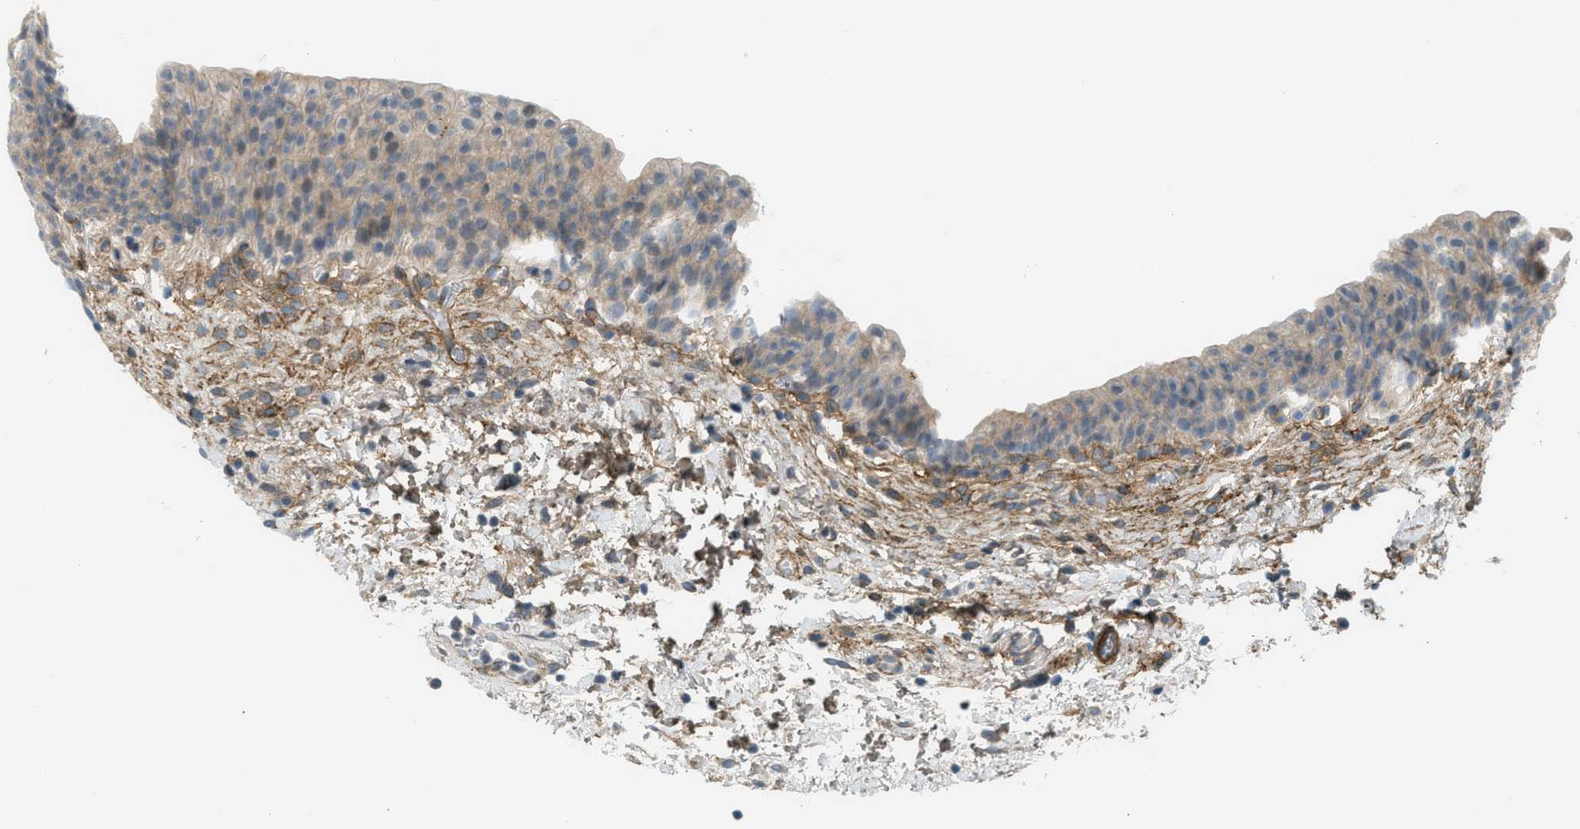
{"staining": {"intensity": "weak", "quantity": ">75%", "location": "cytoplasmic/membranous"}, "tissue": "urinary bladder", "cell_type": "Urothelial cells", "image_type": "normal", "snomed": [{"axis": "morphology", "description": "Normal tissue, NOS"}, {"axis": "topography", "description": "Urinary bladder"}], "caption": "This is a micrograph of immunohistochemistry staining of unremarkable urinary bladder, which shows weak expression in the cytoplasmic/membranous of urothelial cells.", "gene": "EDNRA", "patient": {"sex": "male", "age": 37}}